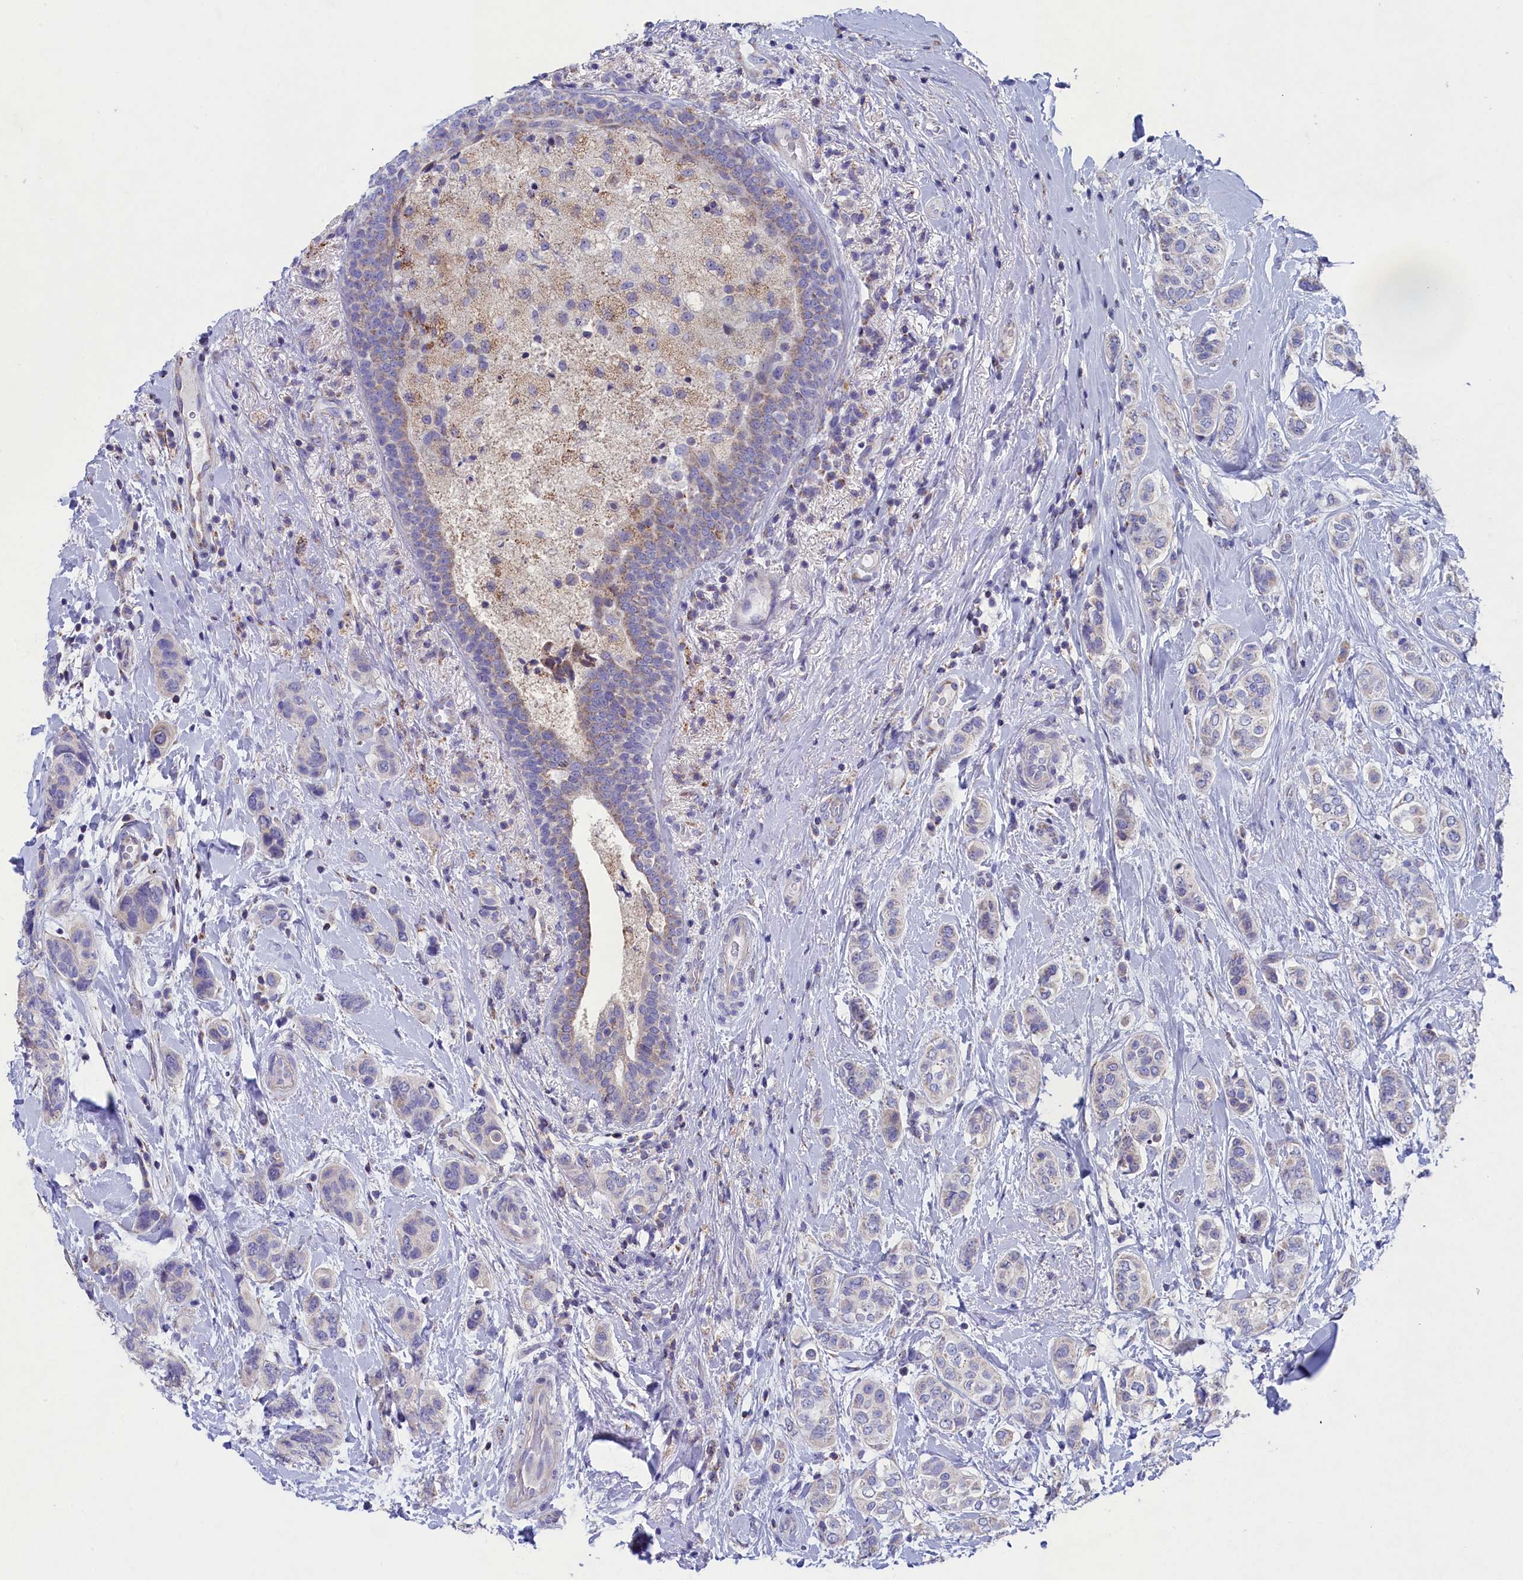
{"staining": {"intensity": "negative", "quantity": "none", "location": "none"}, "tissue": "breast cancer", "cell_type": "Tumor cells", "image_type": "cancer", "snomed": [{"axis": "morphology", "description": "Lobular carcinoma"}, {"axis": "topography", "description": "Breast"}], "caption": "IHC photomicrograph of breast cancer (lobular carcinoma) stained for a protein (brown), which demonstrates no staining in tumor cells.", "gene": "PRDM12", "patient": {"sex": "female", "age": 51}}